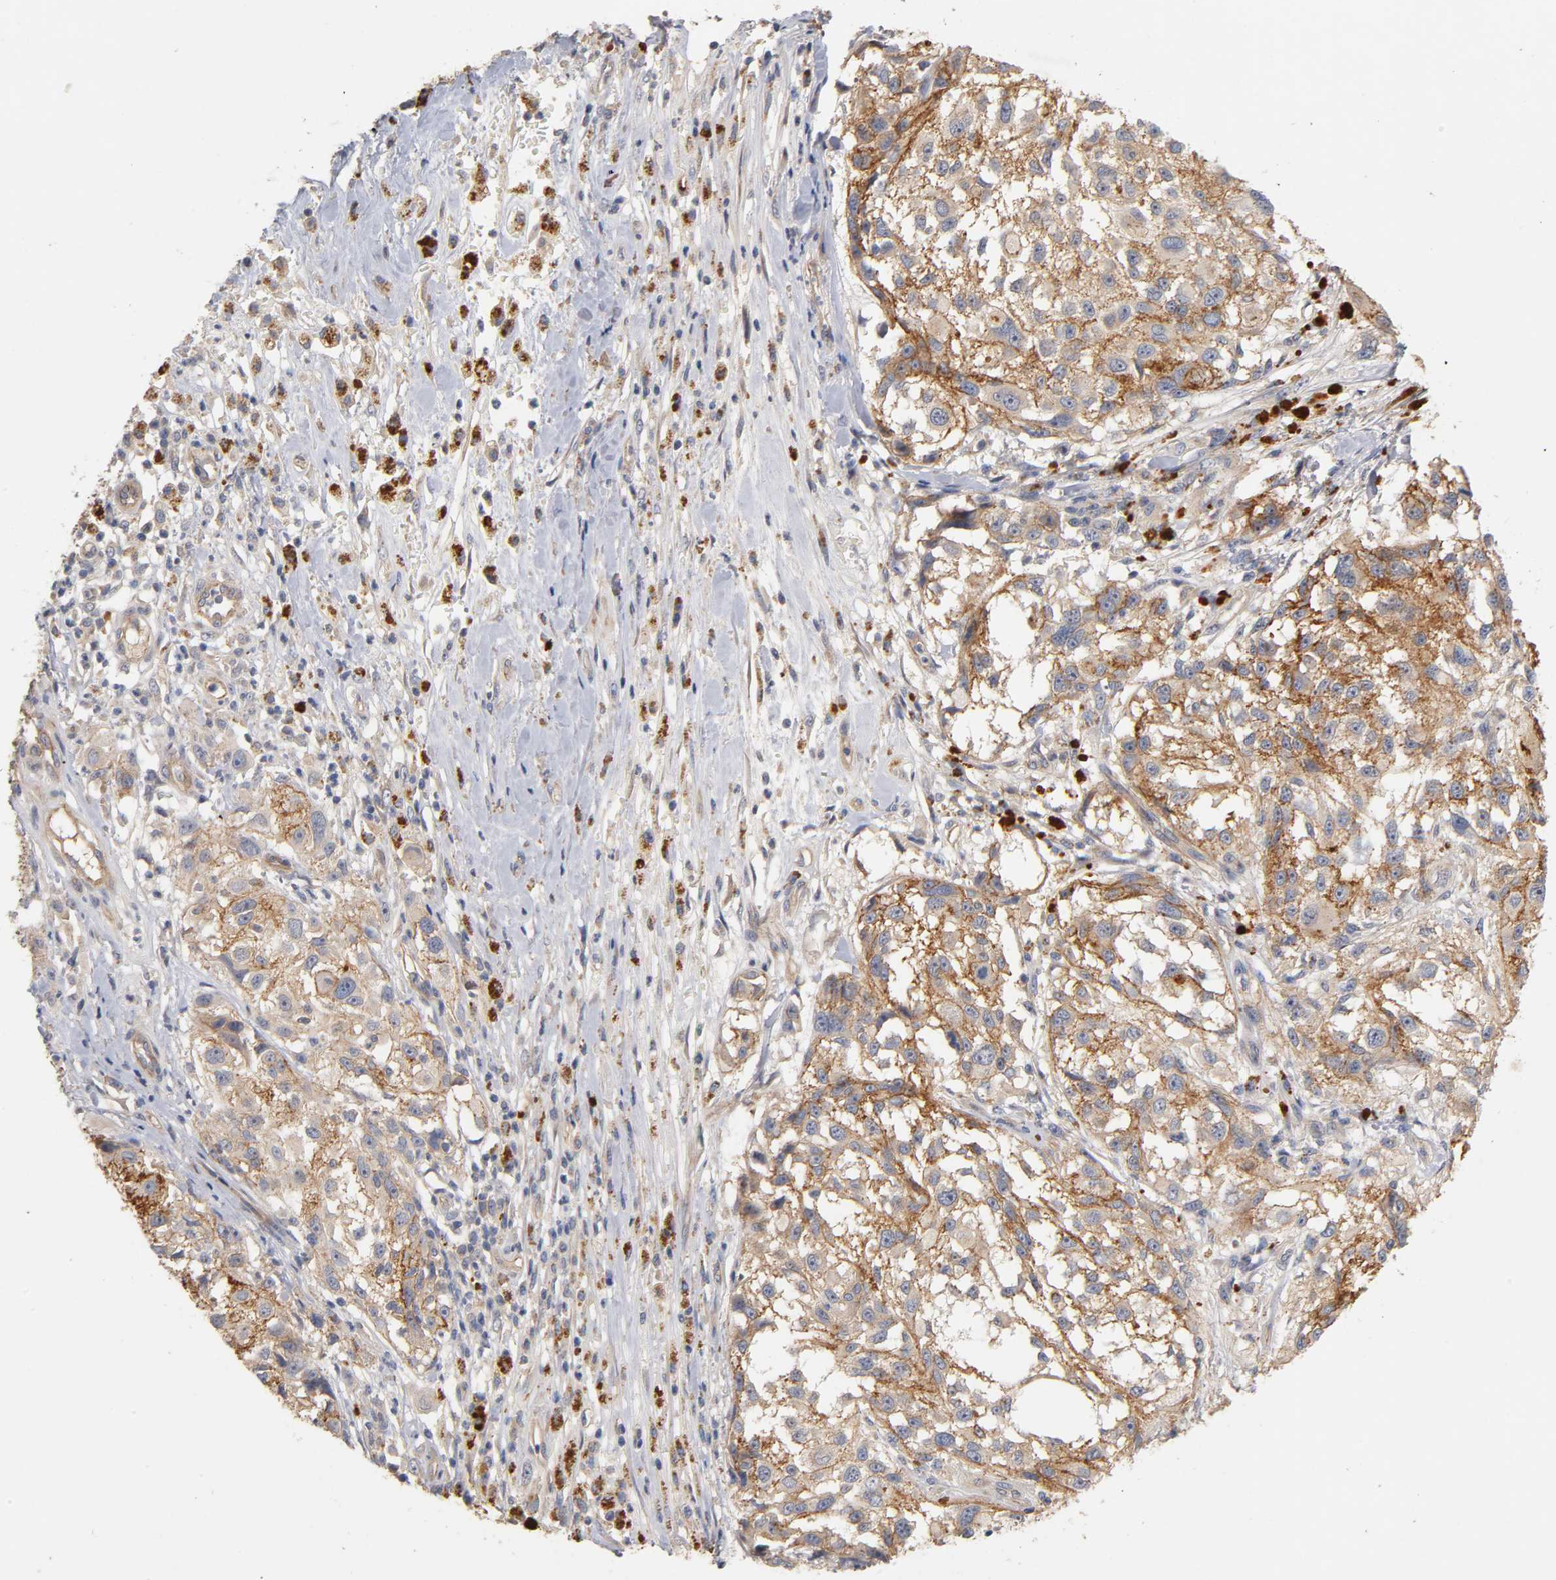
{"staining": {"intensity": "moderate", "quantity": ">75%", "location": "cytoplasmic/membranous"}, "tissue": "melanoma", "cell_type": "Tumor cells", "image_type": "cancer", "snomed": [{"axis": "morphology", "description": "Necrosis, NOS"}, {"axis": "morphology", "description": "Malignant melanoma, NOS"}, {"axis": "topography", "description": "Skin"}], "caption": "The photomicrograph reveals staining of melanoma, revealing moderate cytoplasmic/membranous protein positivity (brown color) within tumor cells.", "gene": "PDZD11", "patient": {"sex": "female", "age": 87}}